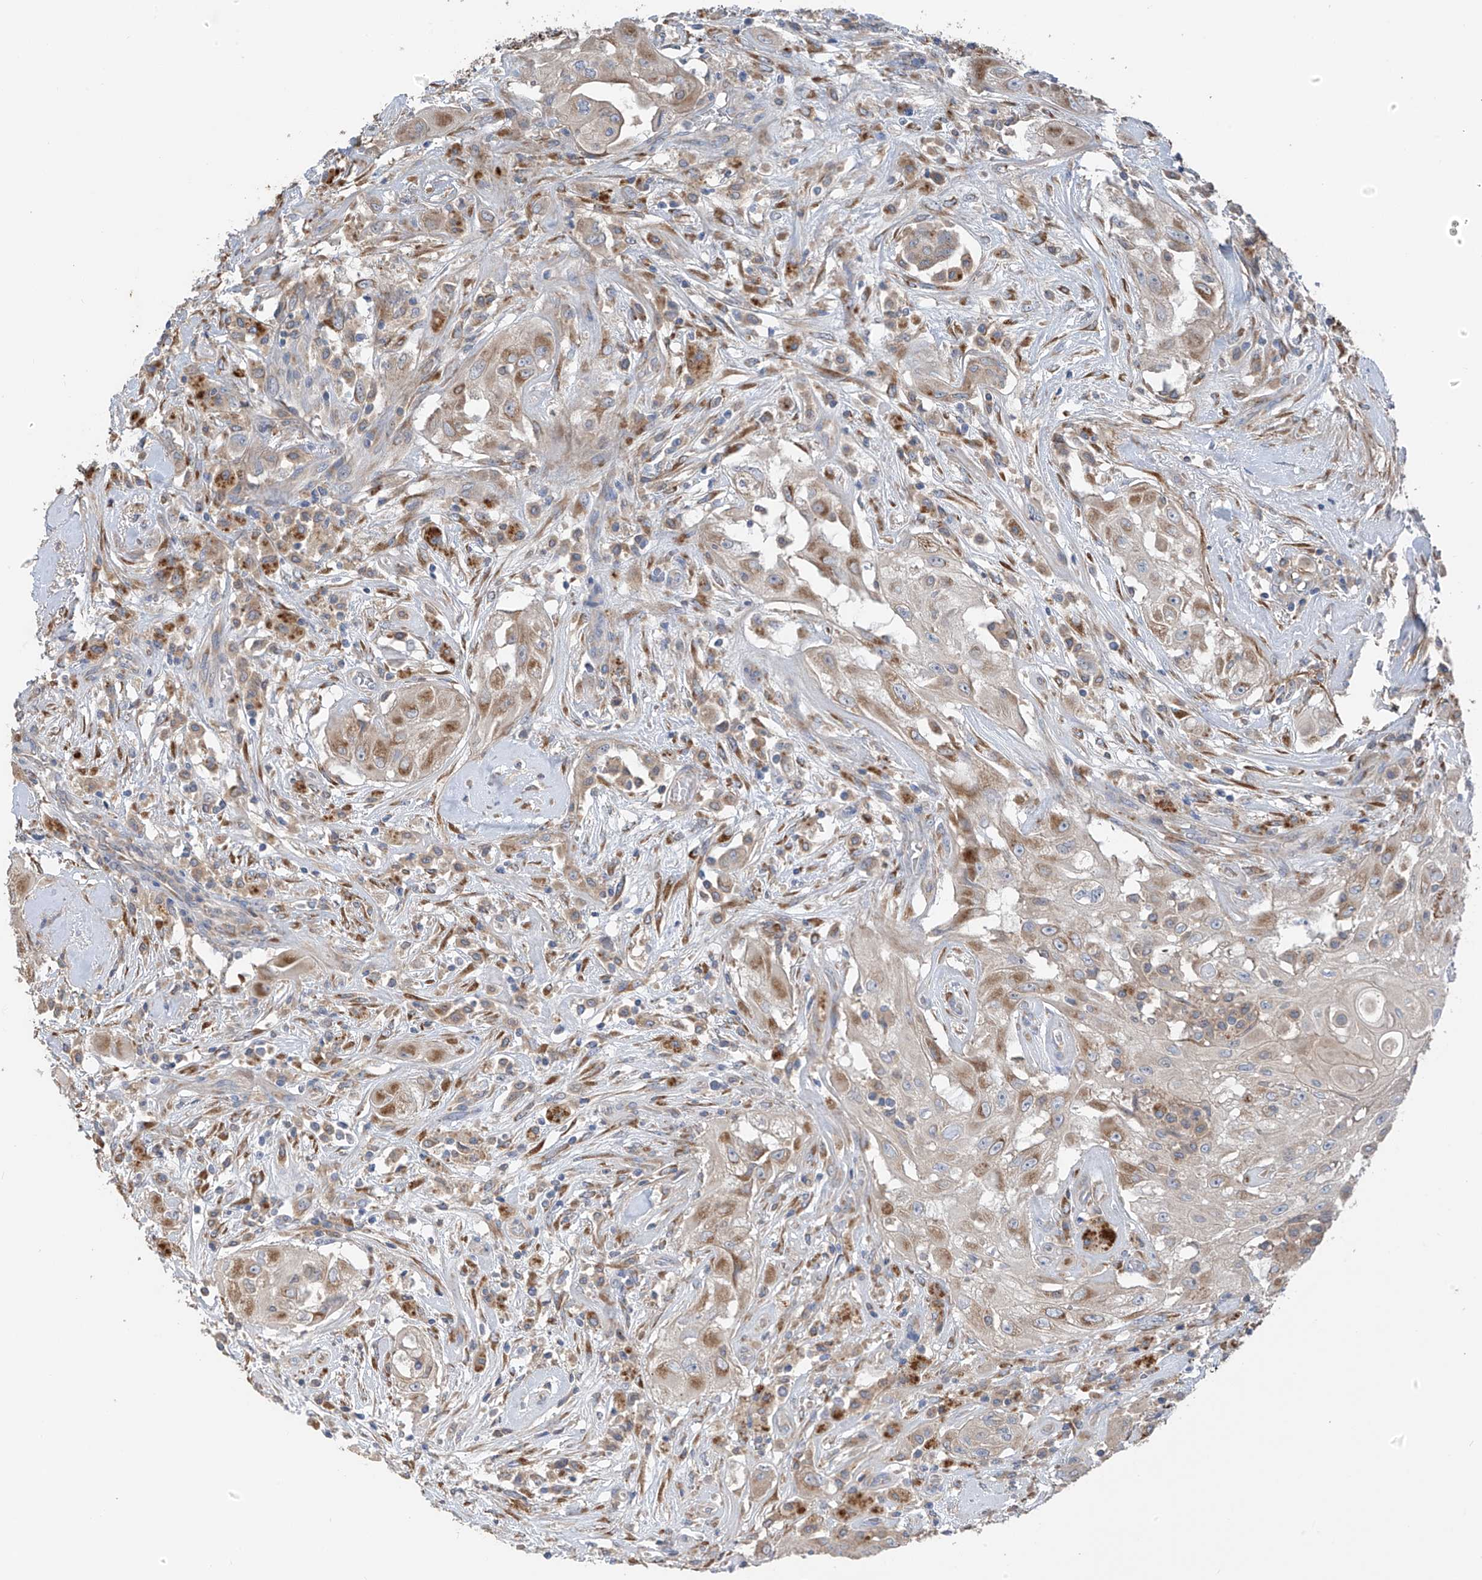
{"staining": {"intensity": "moderate", "quantity": "<25%", "location": "cytoplasmic/membranous"}, "tissue": "thyroid cancer", "cell_type": "Tumor cells", "image_type": "cancer", "snomed": [{"axis": "morphology", "description": "Papillary adenocarcinoma, NOS"}, {"axis": "topography", "description": "Thyroid gland"}], "caption": "There is low levels of moderate cytoplasmic/membranous positivity in tumor cells of thyroid cancer, as demonstrated by immunohistochemical staining (brown color).", "gene": "GALNTL6", "patient": {"sex": "female", "age": 59}}